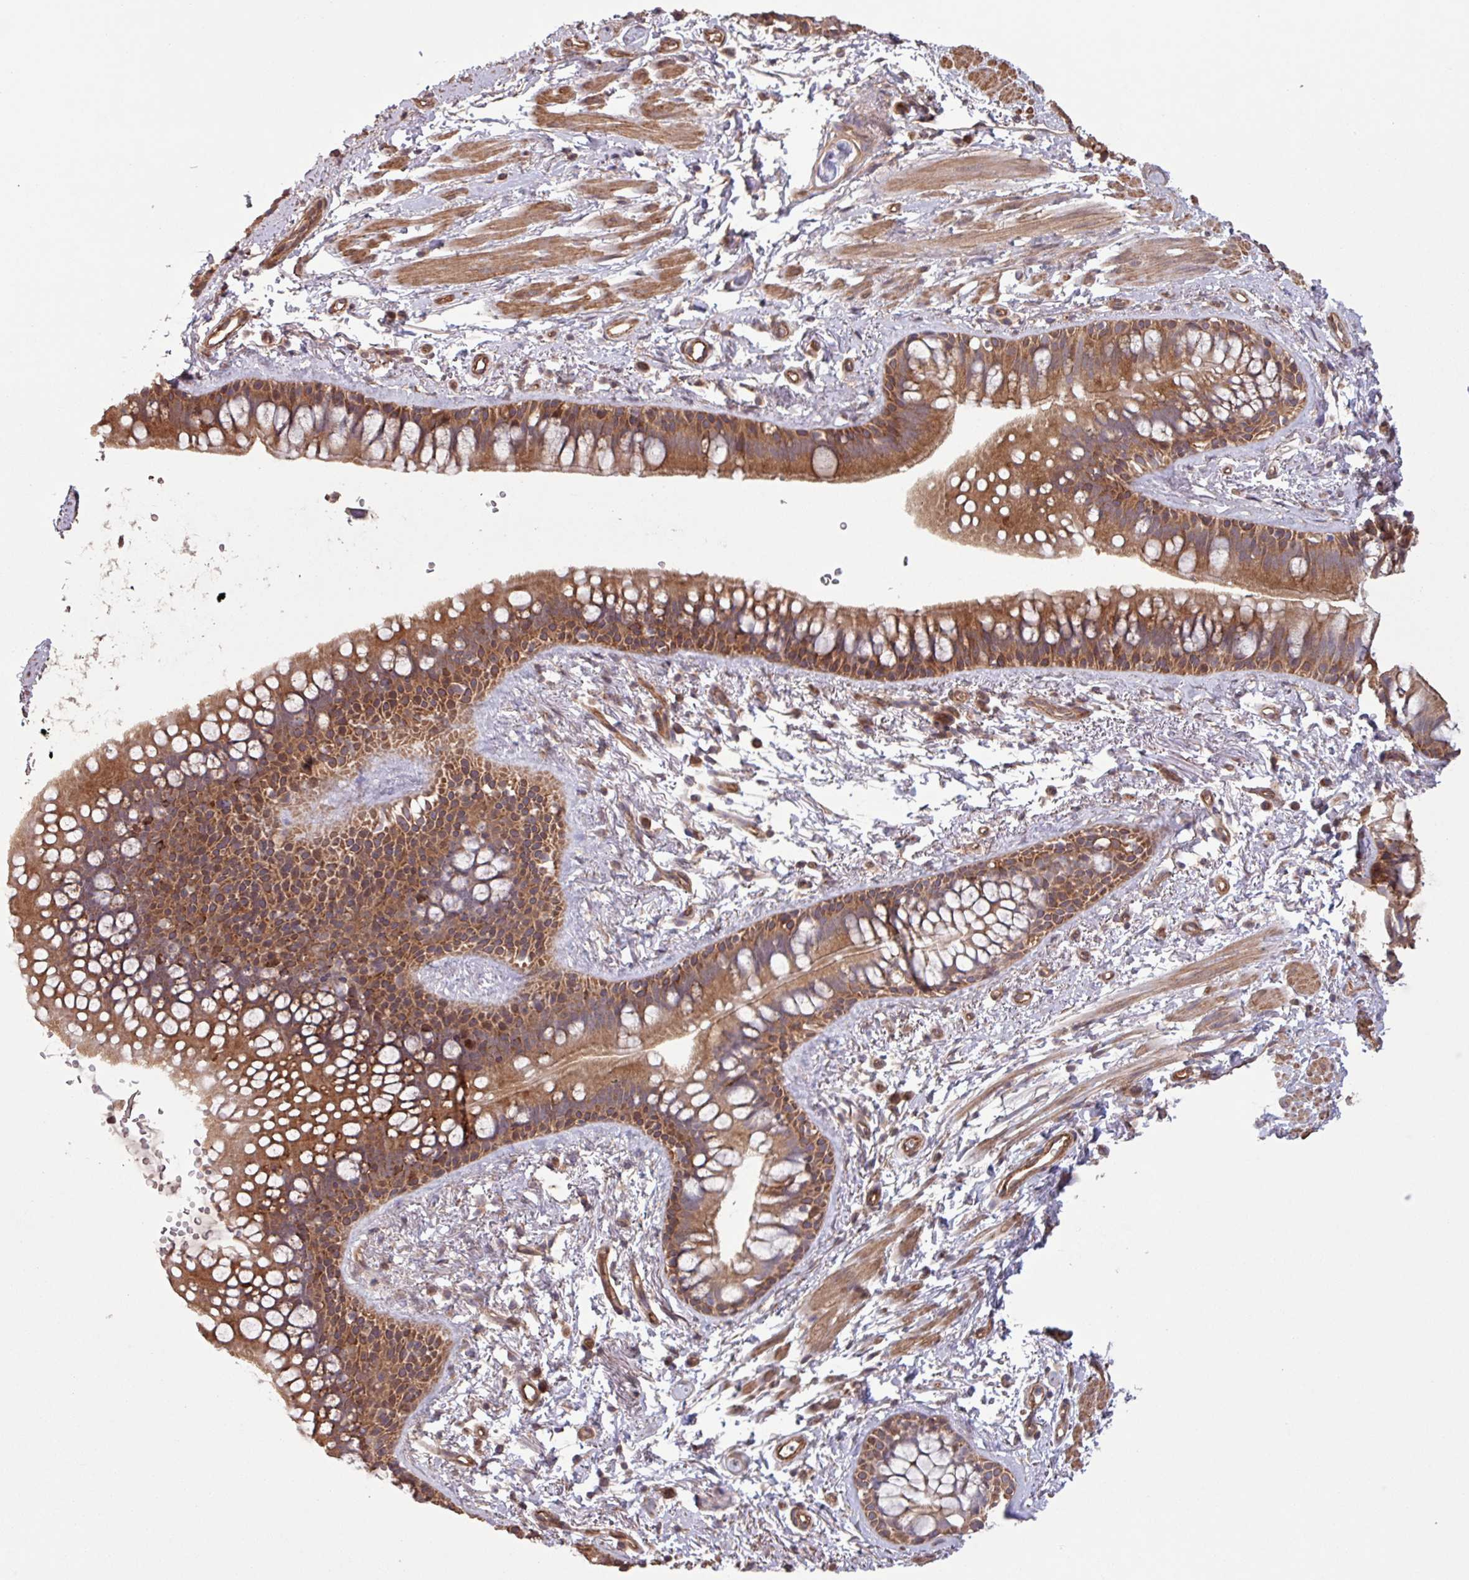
{"staining": {"intensity": "strong", "quantity": ">75%", "location": "cytoplasmic/membranous"}, "tissue": "bronchus", "cell_type": "Respiratory epithelial cells", "image_type": "normal", "snomed": [{"axis": "morphology", "description": "Normal tissue, NOS"}, {"axis": "morphology", "description": "Squamous cell carcinoma, NOS"}, {"axis": "topography", "description": "Bronchus"}, {"axis": "topography", "description": "Lung"}], "caption": "The histopathology image shows staining of normal bronchus, revealing strong cytoplasmic/membranous protein expression (brown color) within respiratory epithelial cells.", "gene": "TRABD2A", "patient": {"sex": "female", "age": 70}}